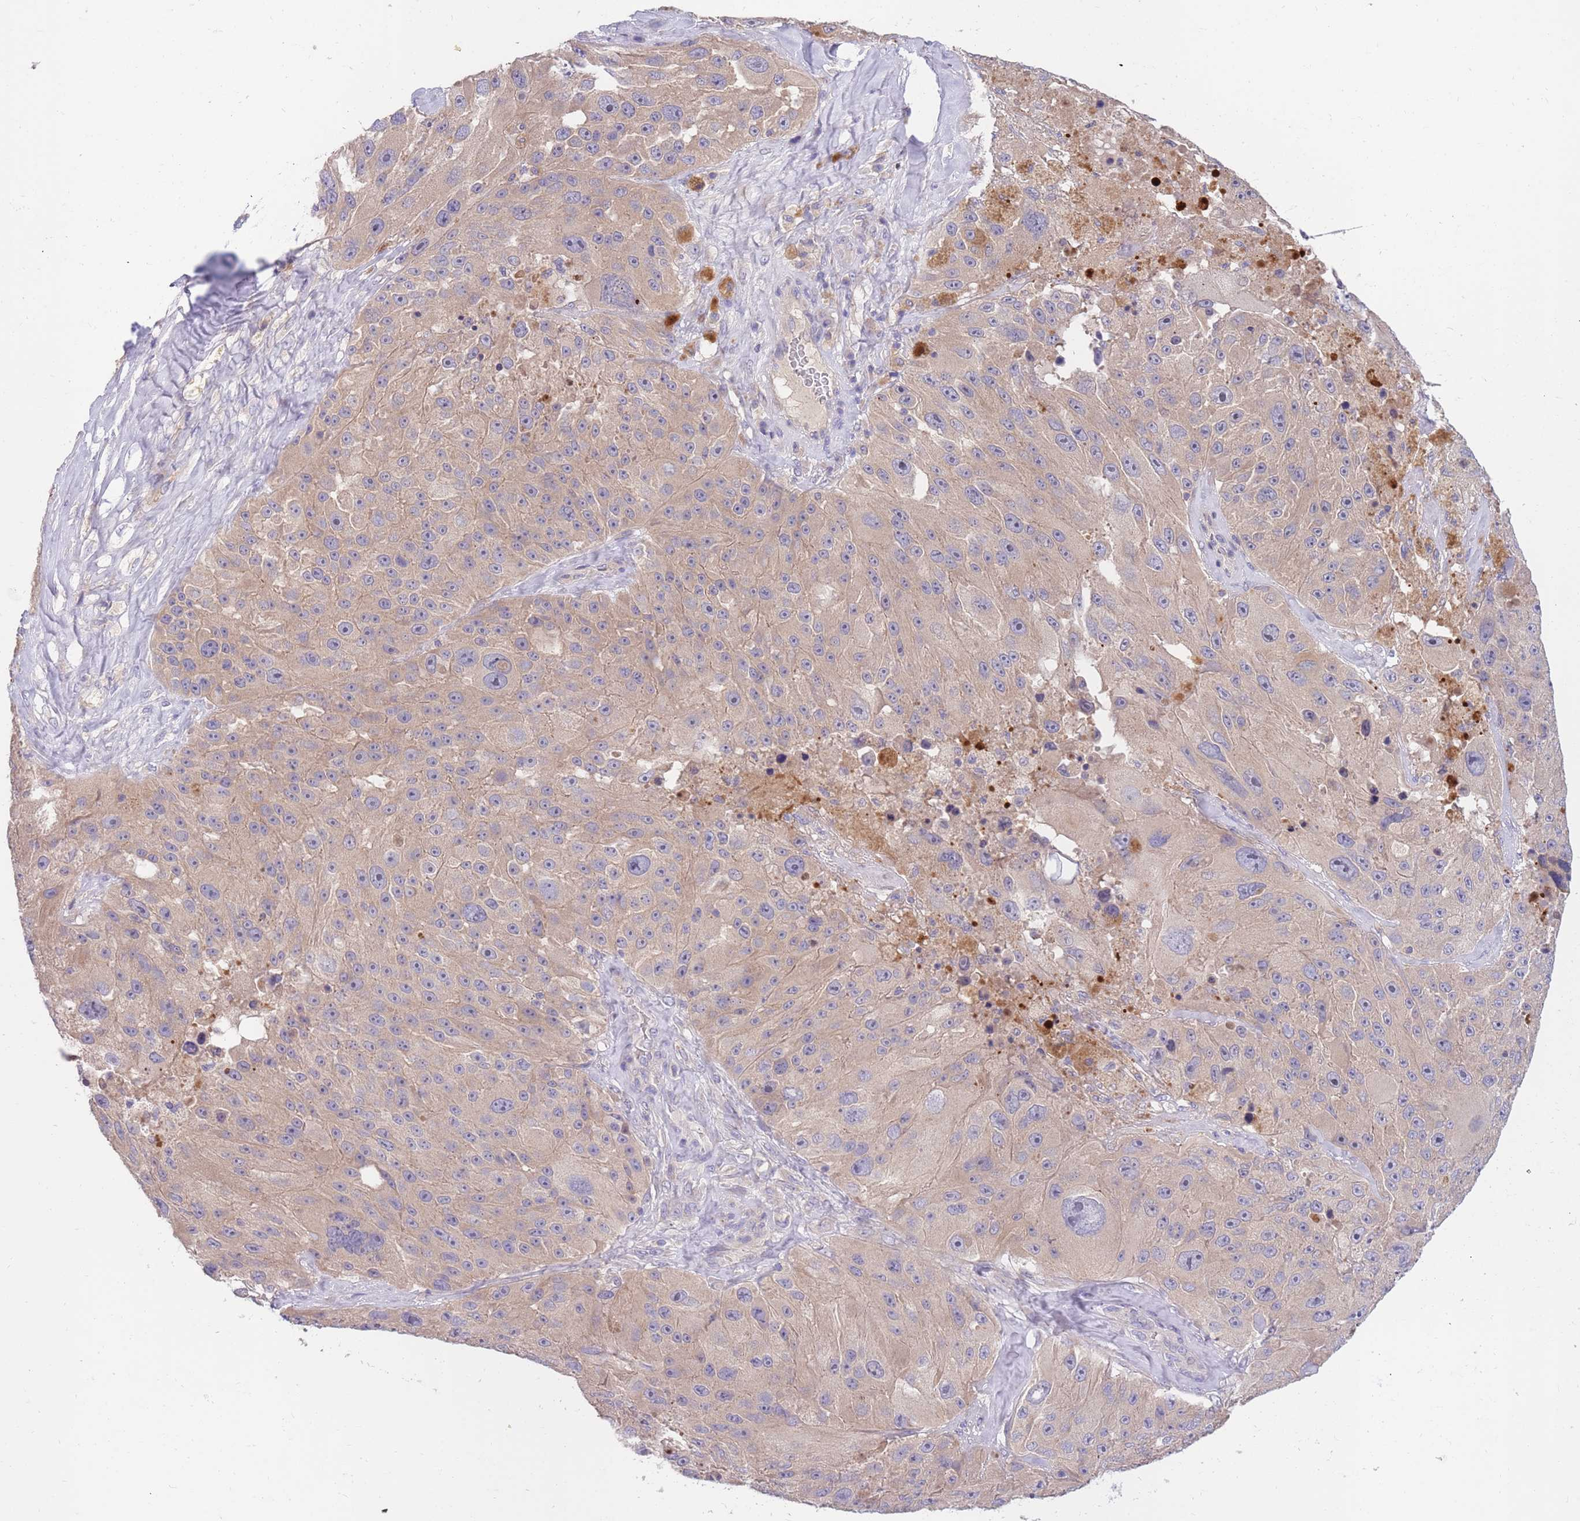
{"staining": {"intensity": "weak", "quantity": ">75%", "location": "cytoplasmic/membranous"}, "tissue": "melanoma", "cell_type": "Tumor cells", "image_type": "cancer", "snomed": [{"axis": "morphology", "description": "Malignant melanoma, Metastatic site"}, {"axis": "topography", "description": "Lymph node"}], "caption": "Melanoma stained with immunohistochemistry exhibits weak cytoplasmic/membranous positivity in approximately >75% of tumor cells. (DAB = brown stain, brightfield microscopy at high magnification).", "gene": "BORCS5", "patient": {"sex": "male", "age": 62}}